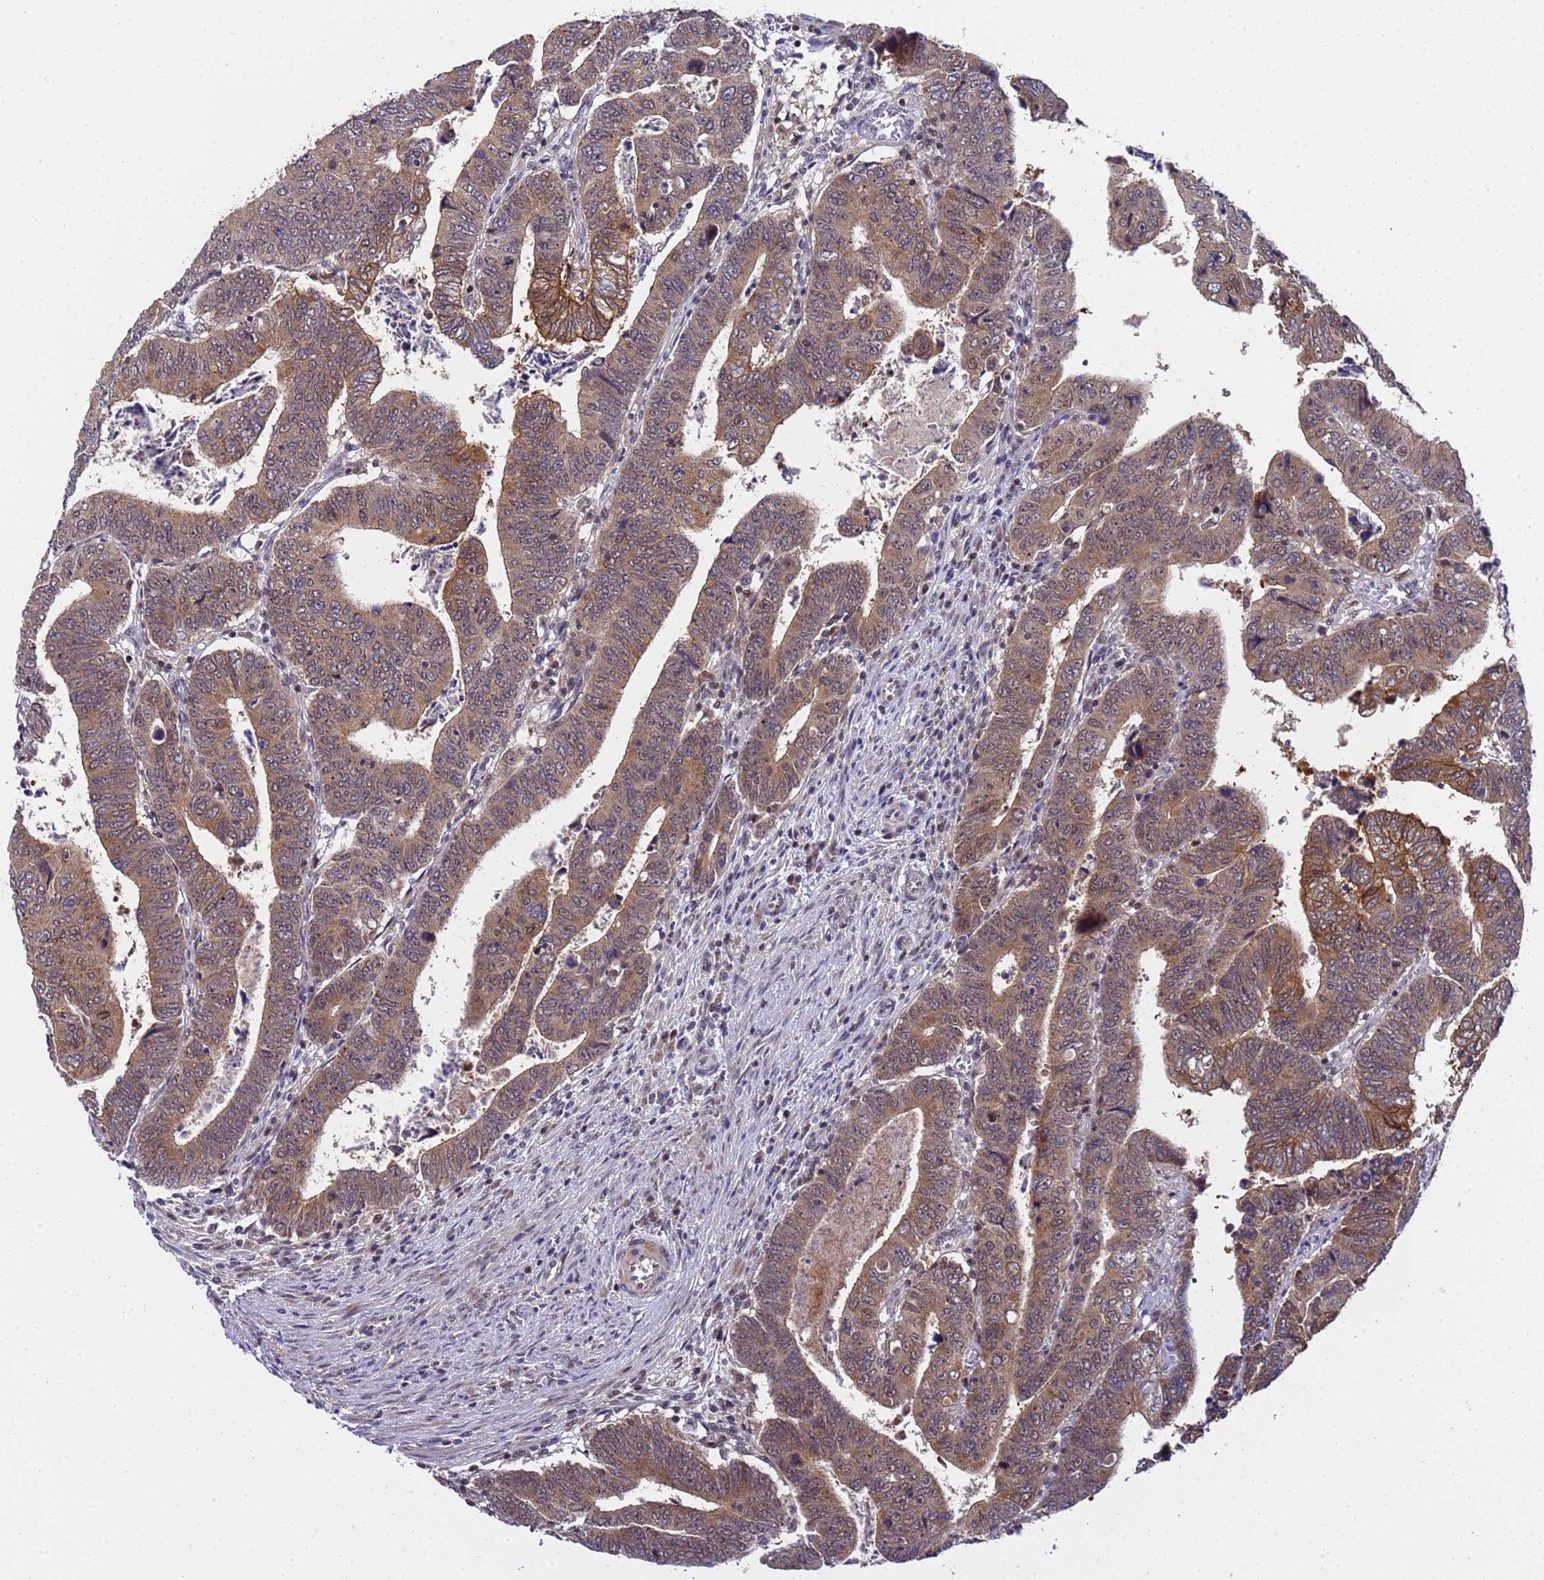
{"staining": {"intensity": "moderate", "quantity": ">75%", "location": "cytoplasmic/membranous,nuclear"}, "tissue": "colorectal cancer", "cell_type": "Tumor cells", "image_type": "cancer", "snomed": [{"axis": "morphology", "description": "Normal tissue, NOS"}, {"axis": "morphology", "description": "Adenocarcinoma, NOS"}, {"axis": "topography", "description": "Rectum"}], "caption": "Approximately >75% of tumor cells in adenocarcinoma (colorectal) show moderate cytoplasmic/membranous and nuclear protein staining as visualized by brown immunohistochemical staining.", "gene": "ANAPC13", "patient": {"sex": "female", "age": 65}}